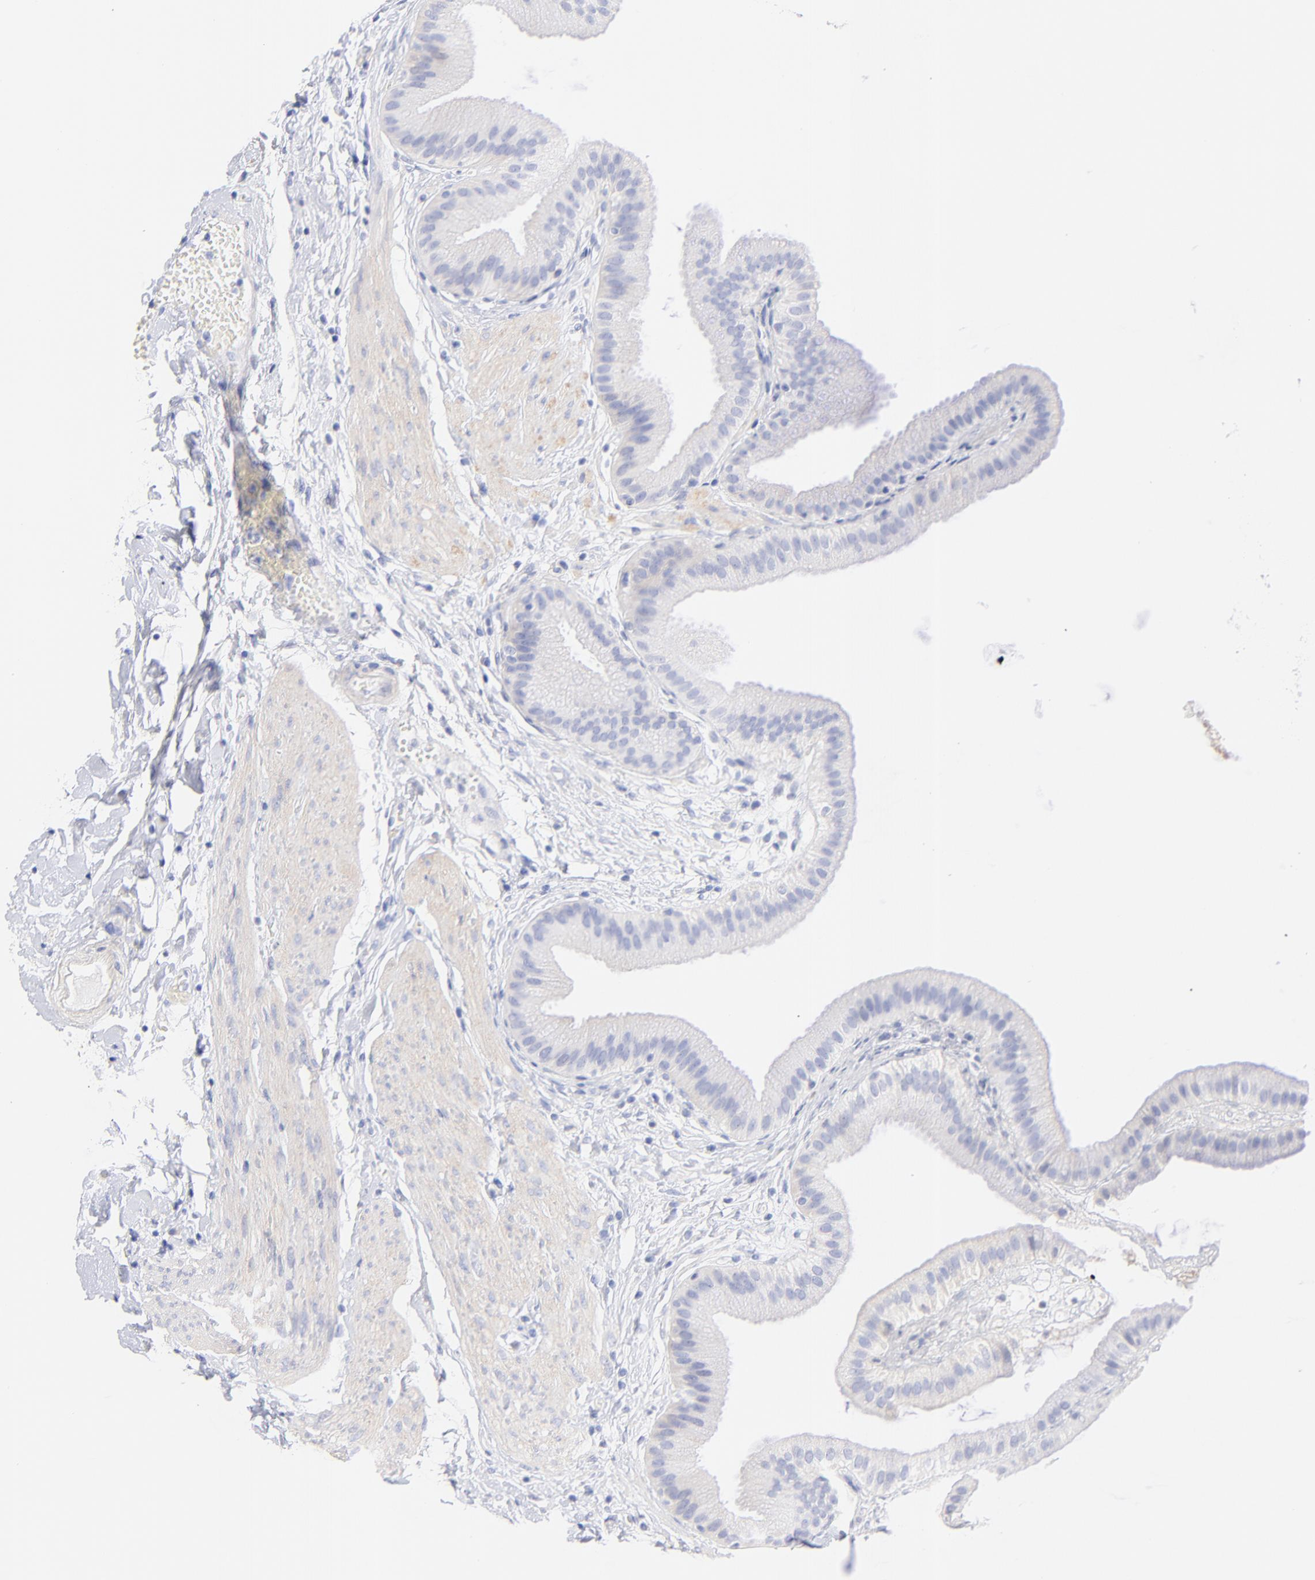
{"staining": {"intensity": "negative", "quantity": "none", "location": "none"}, "tissue": "gallbladder", "cell_type": "Glandular cells", "image_type": "normal", "snomed": [{"axis": "morphology", "description": "Normal tissue, NOS"}, {"axis": "topography", "description": "Gallbladder"}], "caption": "IHC histopathology image of normal human gallbladder stained for a protein (brown), which displays no positivity in glandular cells. (DAB immunohistochemistry visualized using brightfield microscopy, high magnification).", "gene": "C1QTNF6", "patient": {"sex": "female", "age": 63}}